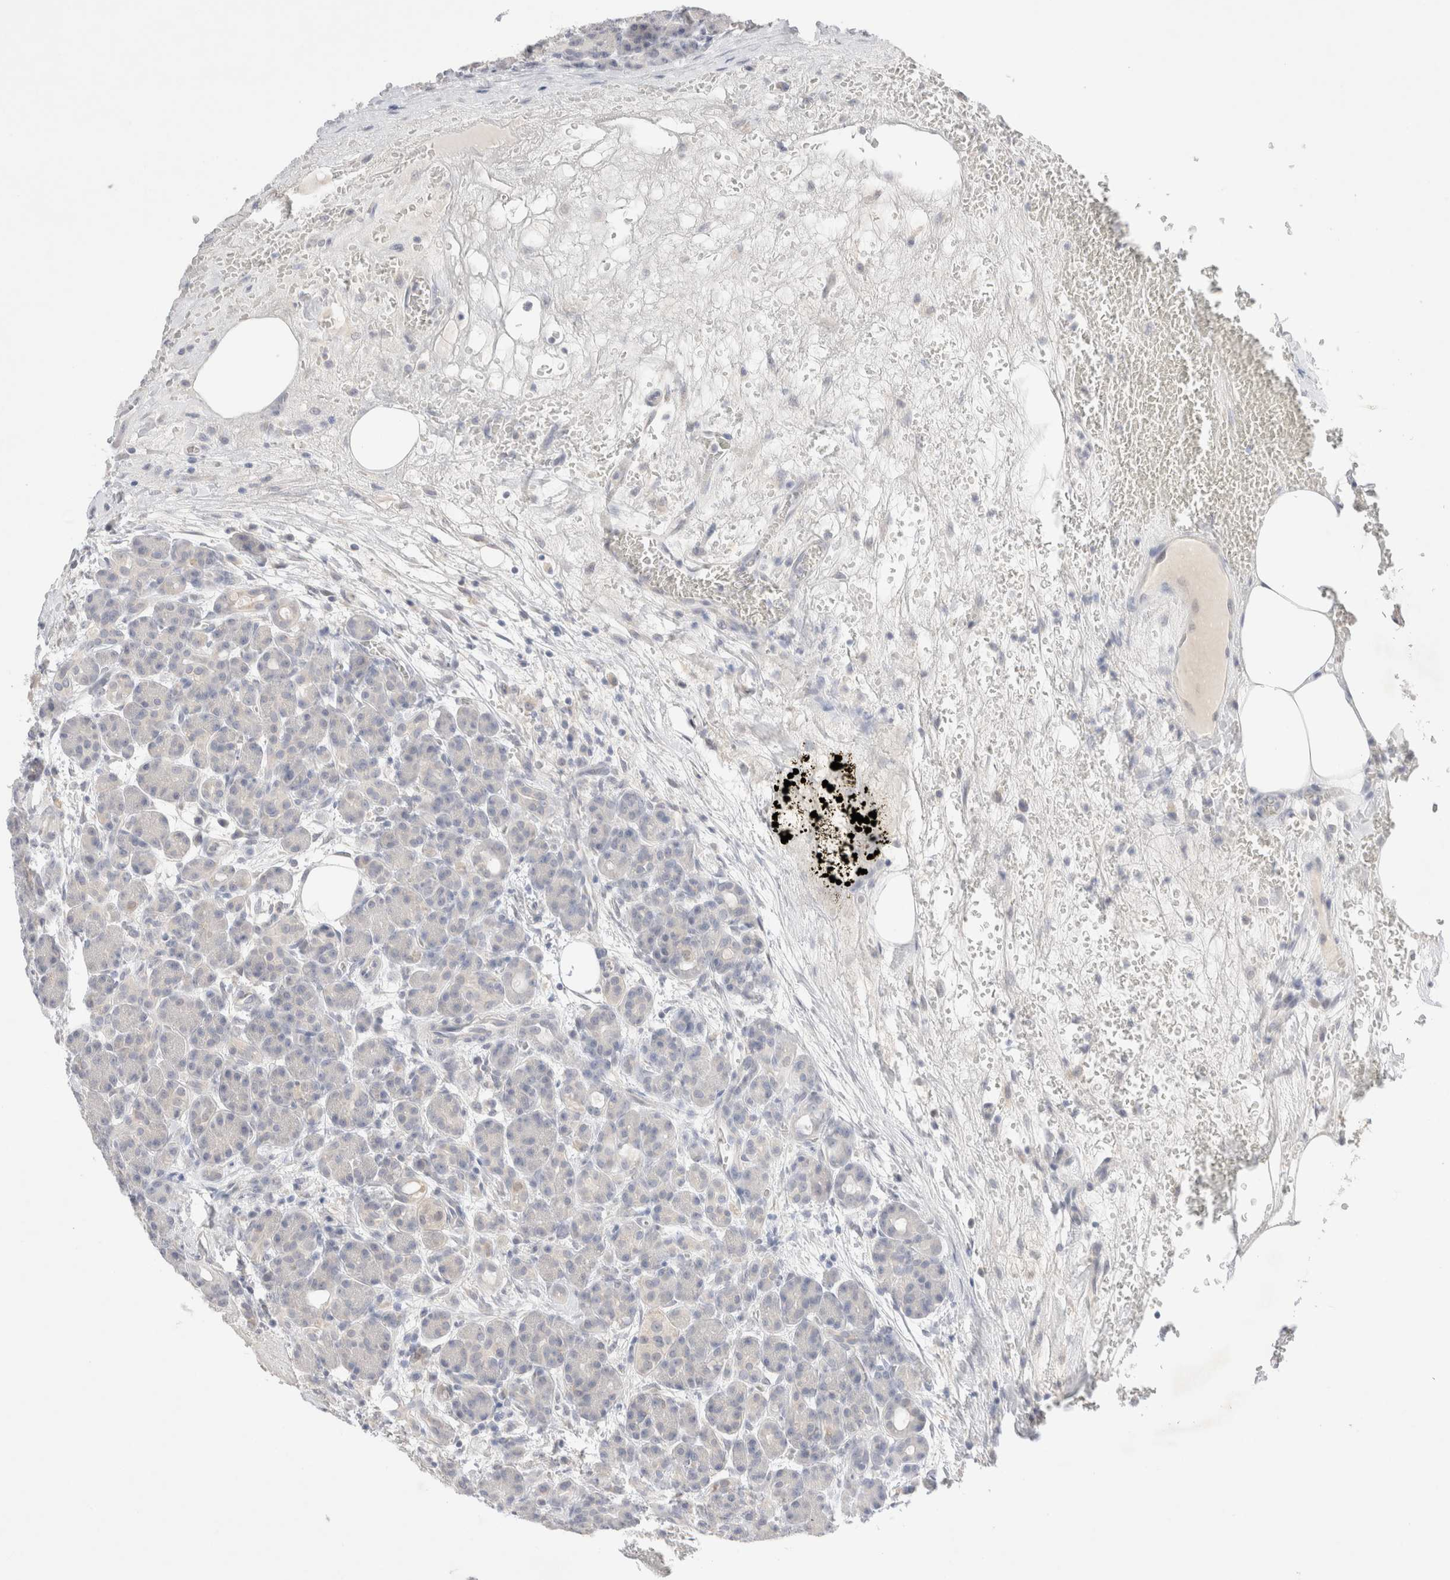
{"staining": {"intensity": "negative", "quantity": "none", "location": "none"}, "tissue": "pancreas", "cell_type": "Exocrine glandular cells", "image_type": "normal", "snomed": [{"axis": "morphology", "description": "Normal tissue, NOS"}, {"axis": "topography", "description": "Pancreas"}], "caption": "Immunohistochemistry (IHC) histopathology image of normal pancreas: human pancreas stained with DAB (3,3'-diaminobenzidine) reveals no significant protein staining in exocrine glandular cells.", "gene": "SPATA20", "patient": {"sex": "male", "age": 63}}